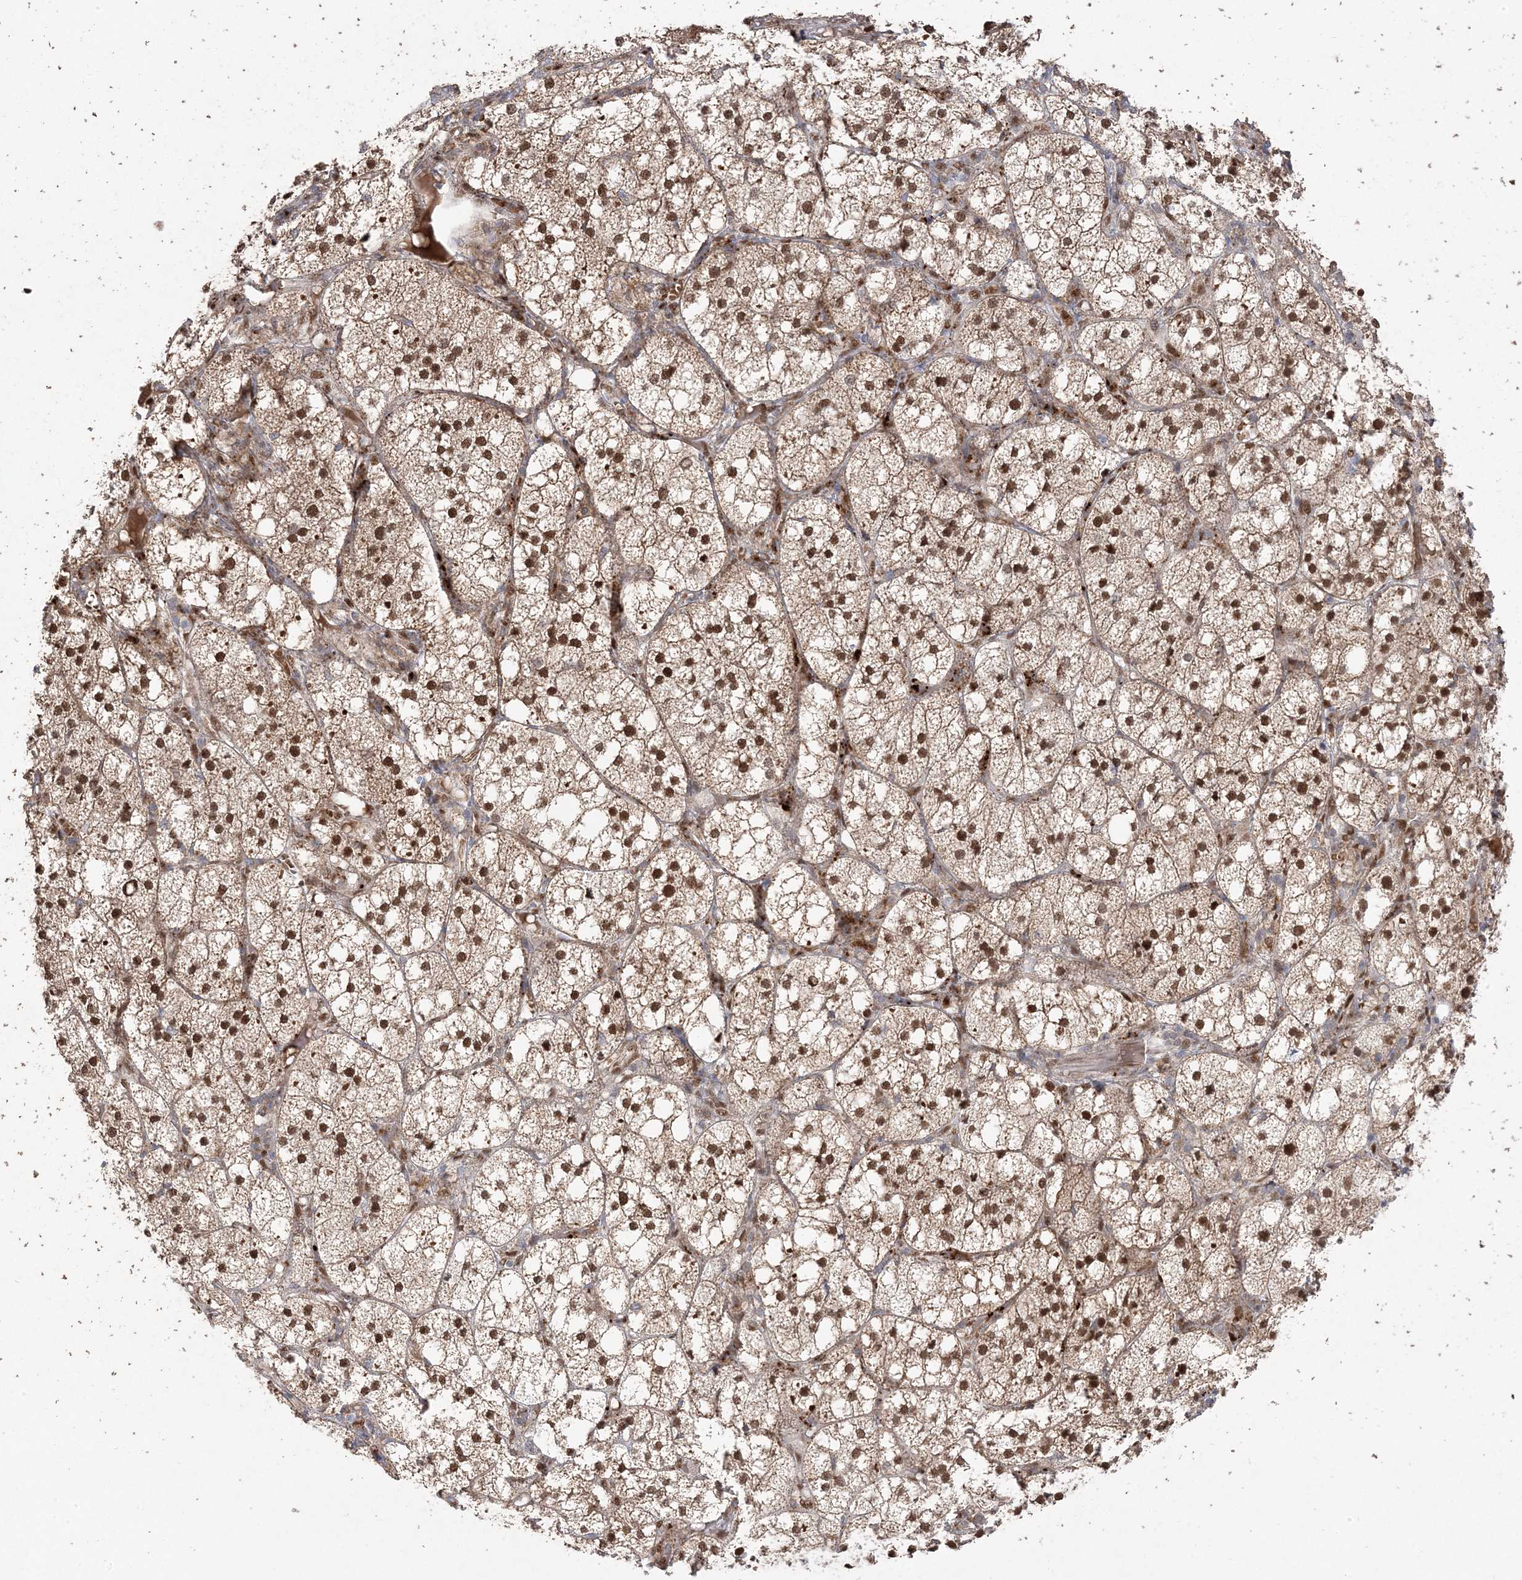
{"staining": {"intensity": "strong", "quantity": ">75%", "location": "cytoplasmic/membranous,nuclear"}, "tissue": "adrenal gland", "cell_type": "Glandular cells", "image_type": "normal", "snomed": [{"axis": "morphology", "description": "Normal tissue, NOS"}, {"axis": "topography", "description": "Adrenal gland"}], "caption": "Immunohistochemistry (IHC) (DAB) staining of normal human adrenal gland exhibits strong cytoplasmic/membranous,nuclear protein positivity in approximately >75% of glandular cells.", "gene": "PPOX", "patient": {"sex": "female", "age": 61}}